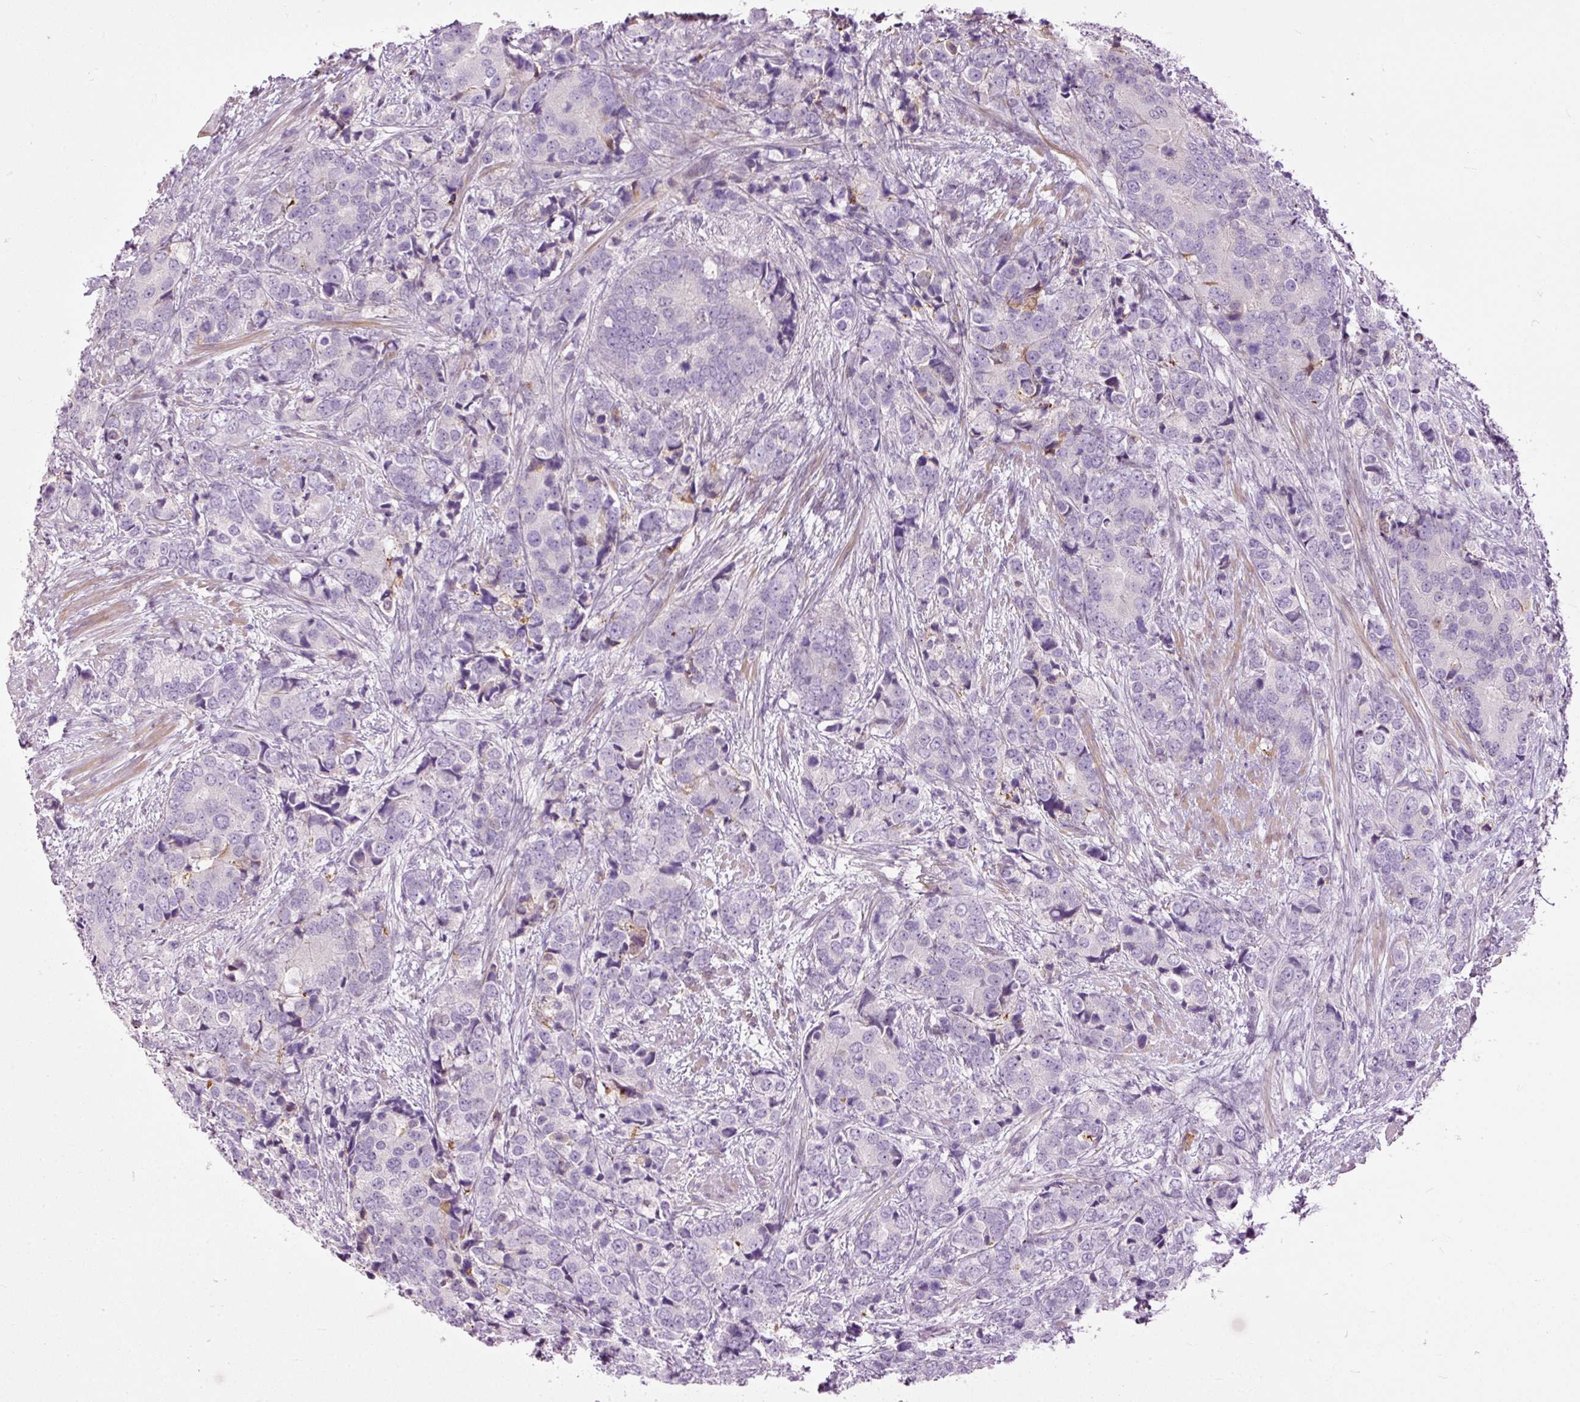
{"staining": {"intensity": "negative", "quantity": "none", "location": "none"}, "tissue": "prostate cancer", "cell_type": "Tumor cells", "image_type": "cancer", "snomed": [{"axis": "morphology", "description": "Adenocarcinoma, High grade"}, {"axis": "topography", "description": "Prostate"}], "caption": "A high-resolution histopathology image shows immunohistochemistry (IHC) staining of prostate adenocarcinoma (high-grade), which reveals no significant expression in tumor cells. (Immunohistochemistry (ihc), brightfield microscopy, high magnification).", "gene": "FCRL4", "patient": {"sex": "male", "age": 62}}